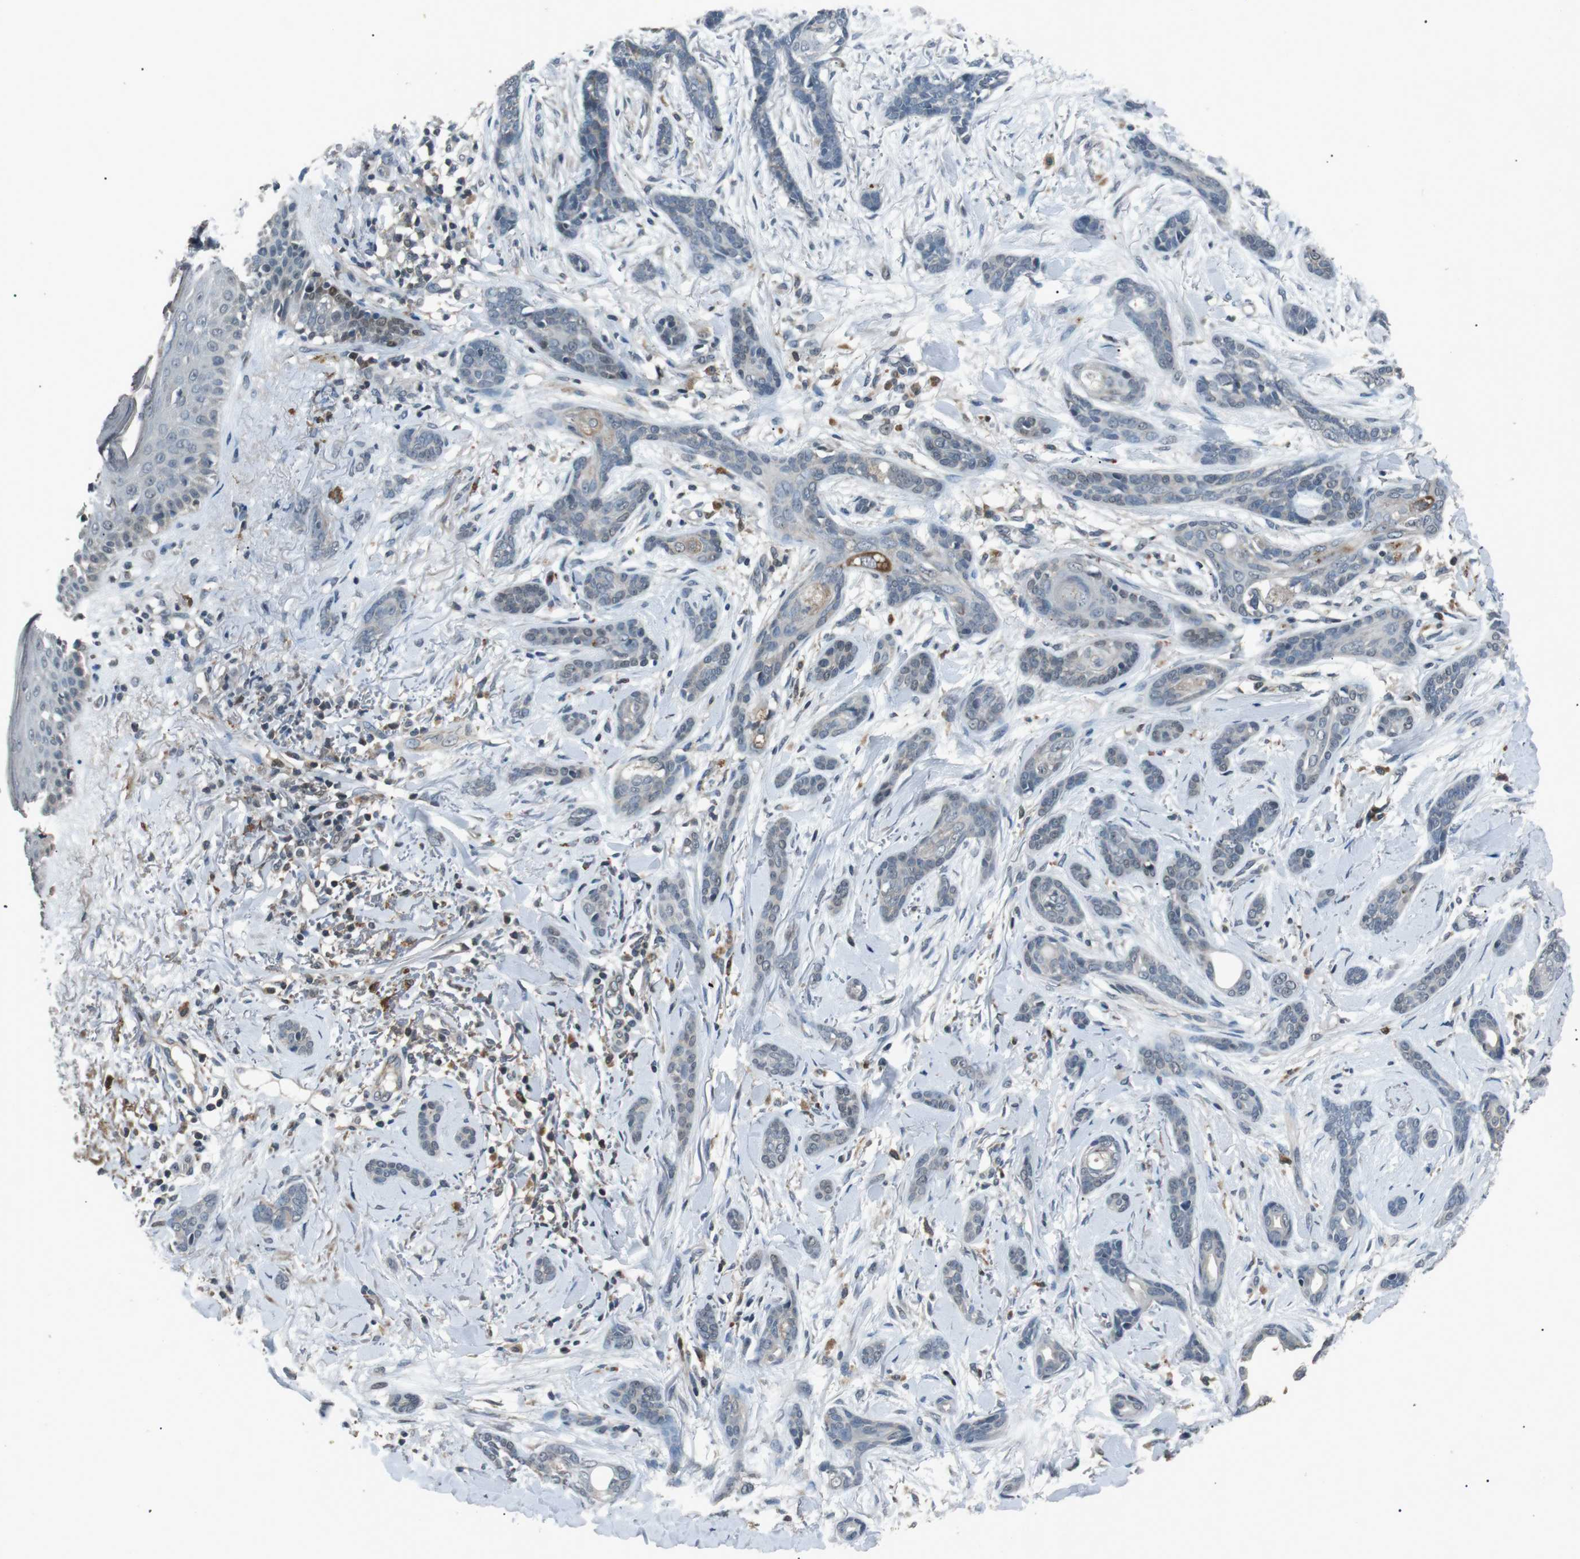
{"staining": {"intensity": "negative", "quantity": "none", "location": "none"}, "tissue": "skin cancer", "cell_type": "Tumor cells", "image_type": "cancer", "snomed": [{"axis": "morphology", "description": "Basal cell carcinoma"}, {"axis": "morphology", "description": "Adnexal tumor, benign"}, {"axis": "topography", "description": "Skin"}], "caption": "Tumor cells are negative for protein expression in human basal cell carcinoma (skin).", "gene": "NEK7", "patient": {"sex": "female", "age": 42}}